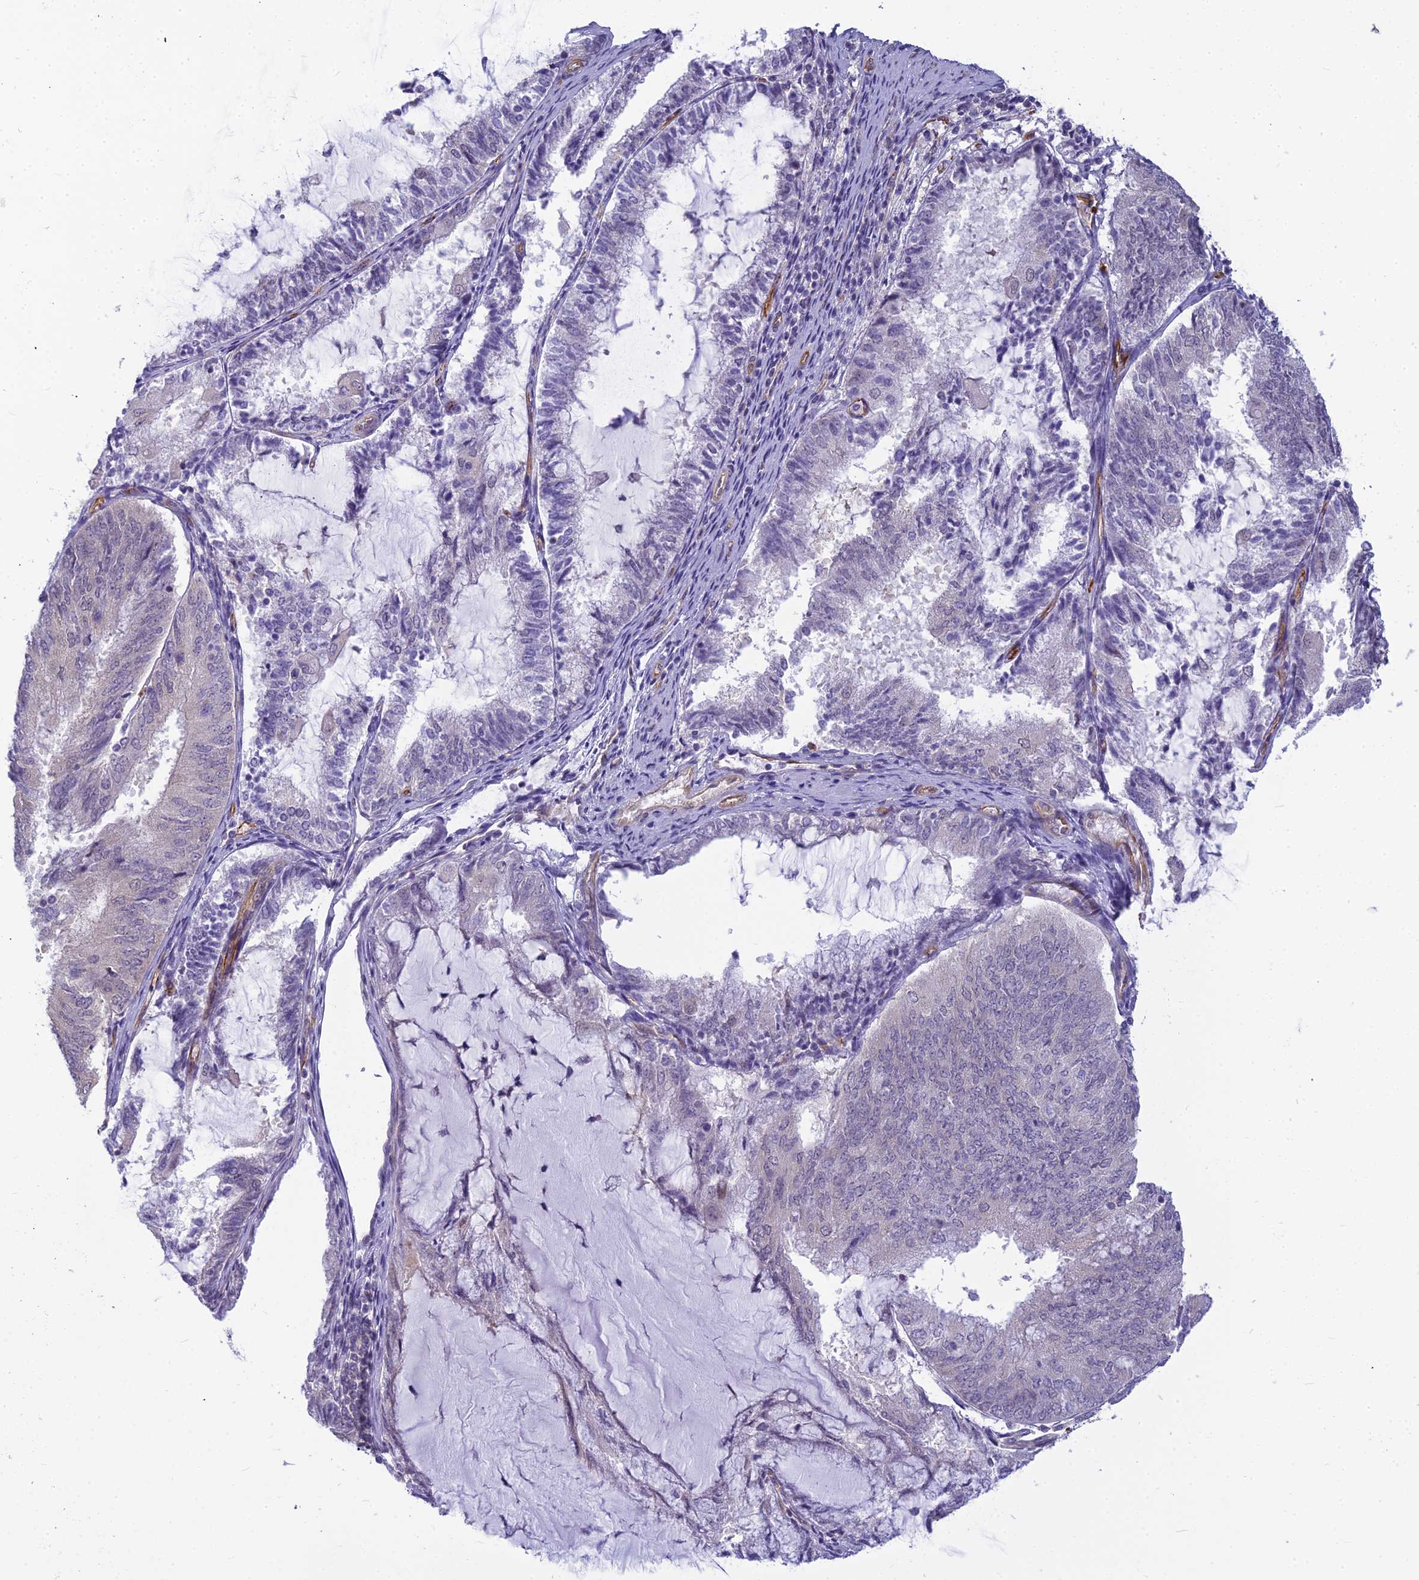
{"staining": {"intensity": "negative", "quantity": "none", "location": "none"}, "tissue": "endometrial cancer", "cell_type": "Tumor cells", "image_type": "cancer", "snomed": [{"axis": "morphology", "description": "Adenocarcinoma, NOS"}, {"axis": "topography", "description": "Endometrium"}], "caption": "This is an immunohistochemistry (IHC) image of endometrial cancer. There is no positivity in tumor cells.", "gene": "RGL3", "patient": {"sex": "female", "age": 81}}